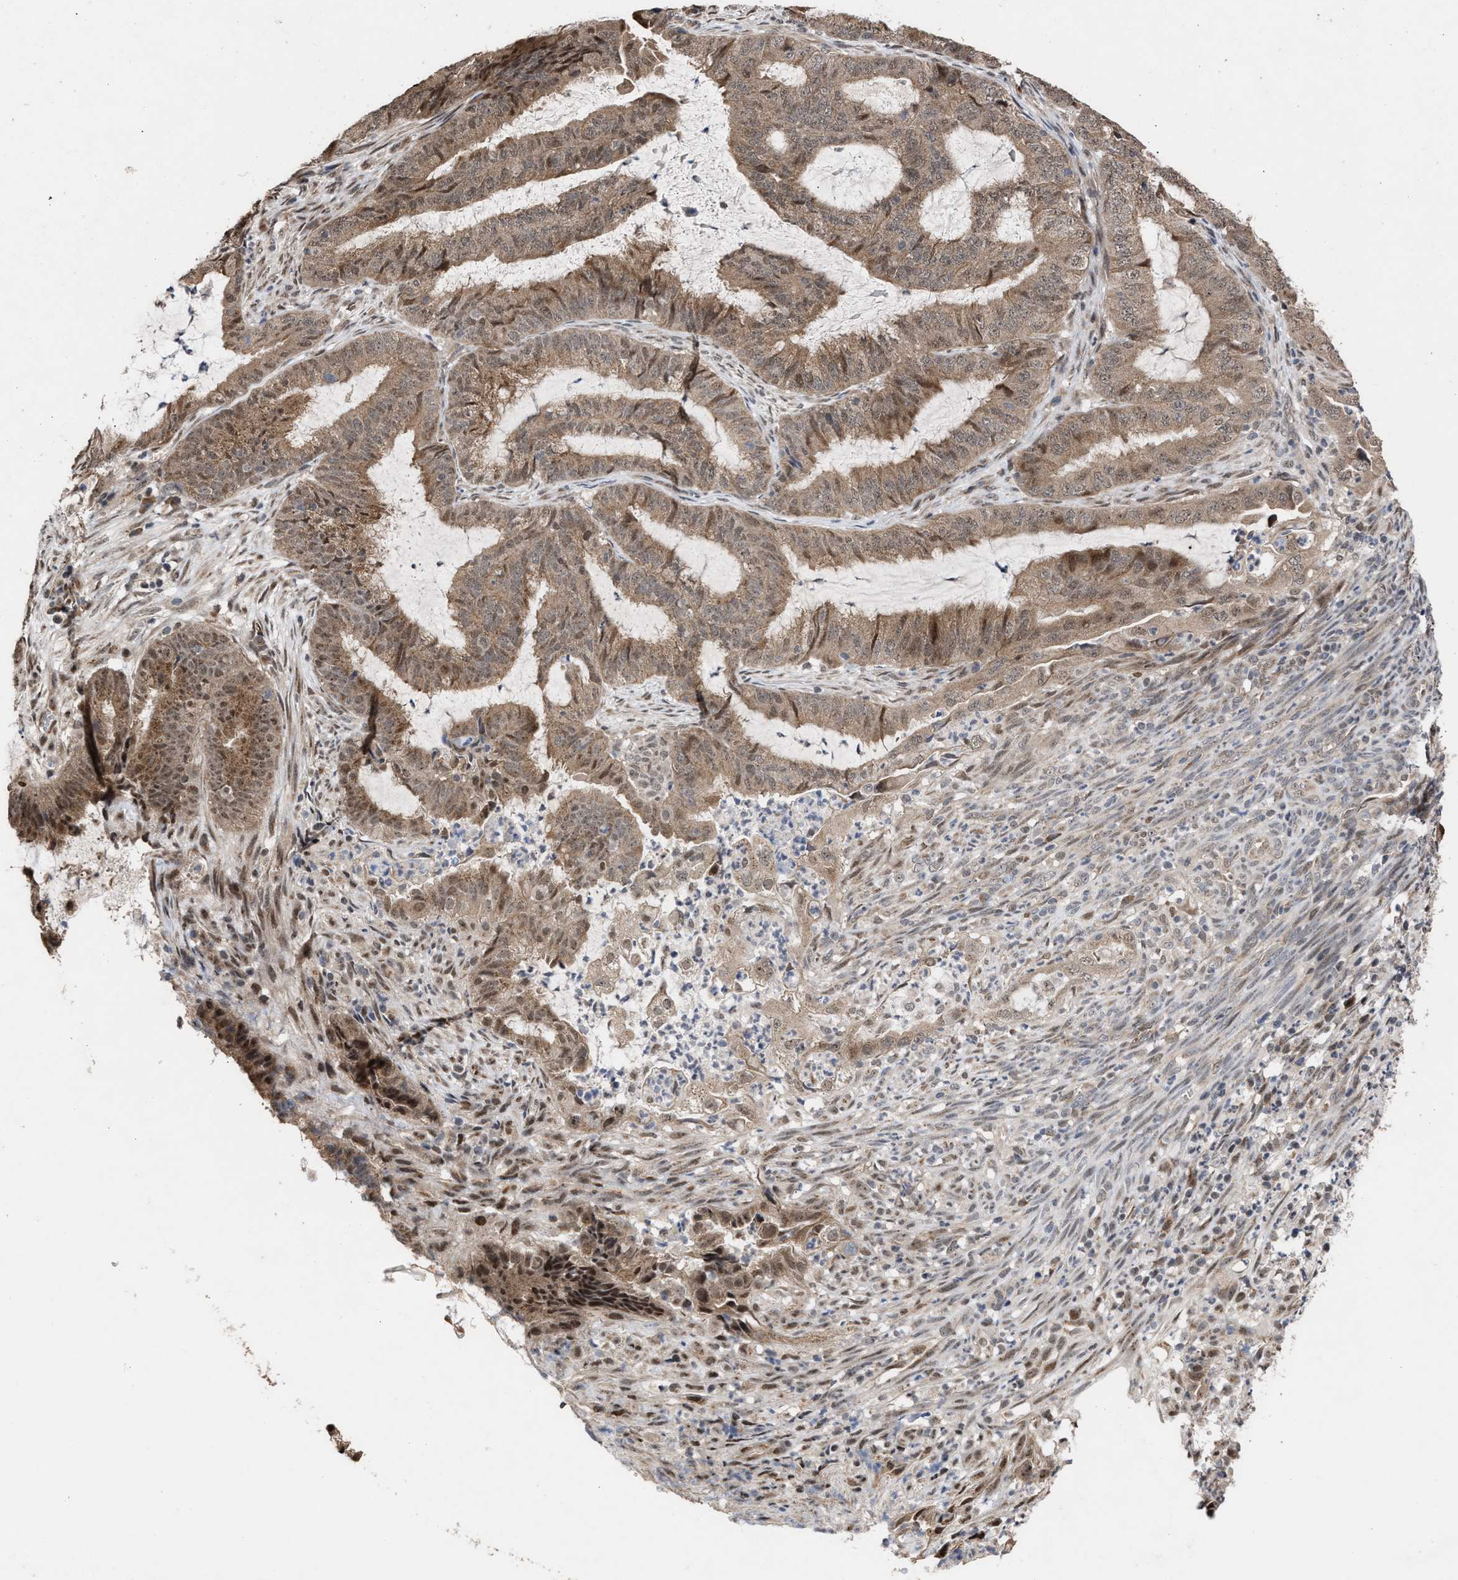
{"staining": {"intensity": "moderate", "quantity": ">75%", "location": "cytoplasmic/membranous"}, "tissue": "endometrial cancer", "cell_type": "Tumor cells", "image_type": "cancer", "snomed": [{"axis": "morphology", "description": "Adenocarcinoma, NOS"}, {"axis": "topography", "description": "Endometrium"}], "caption": "Immunohistochemistry (DAB (3,3'-diaminobenzidine)) staining of endometrial cancer (adenocarcinoma) shows moderate cytoplasmic/membranous protein staining in approximately >75% of tumor cells.", "gene": "MKNK2", "patient": {"sex": "female", "age": 51}}